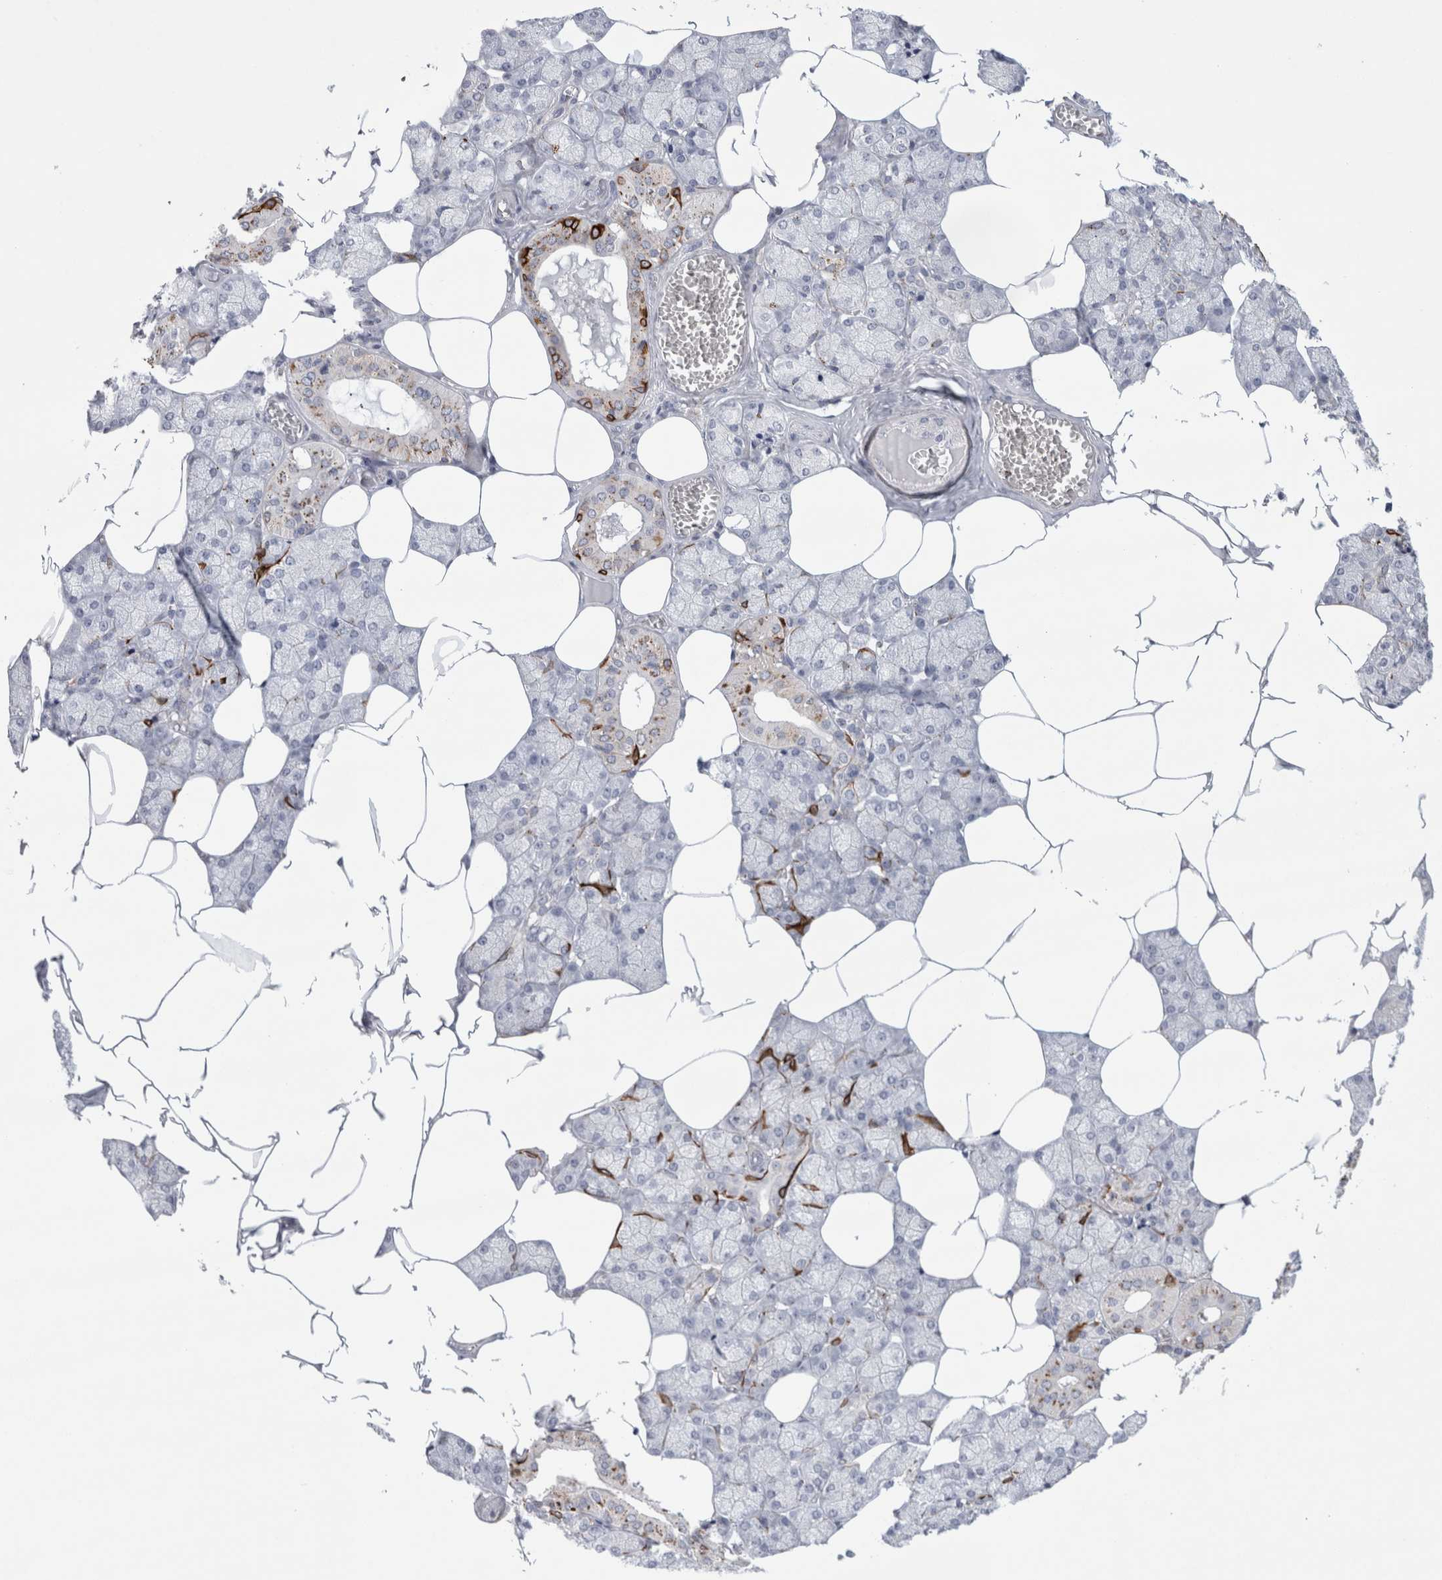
{"staining": {"intensity": "negative", "quantity": "none", "location": "none"}, "tissue": "salivary gland", "cell_type": "Glandular cells", "image_type": "normal", "snomed": [{"axis": "morphology", "description": "Normal tissue, NOS"}, {"axis": "topography", "description": "Salivary gland"}], "caption": "Immunohistochemistry micrograph of normal salivary gland: human salivary gland stained with DAB (3,3'-diaminobenzidine) exhibits no significant protein positivity in glandular cells. Brightfield microscopy of IHC stained with DAB (3,3'-diaminobenzidine) (brown) and hematoxylin (blue), captured at high magnification.", "gene": "GAA", "patient": {"sex": "male", "age": 62}}